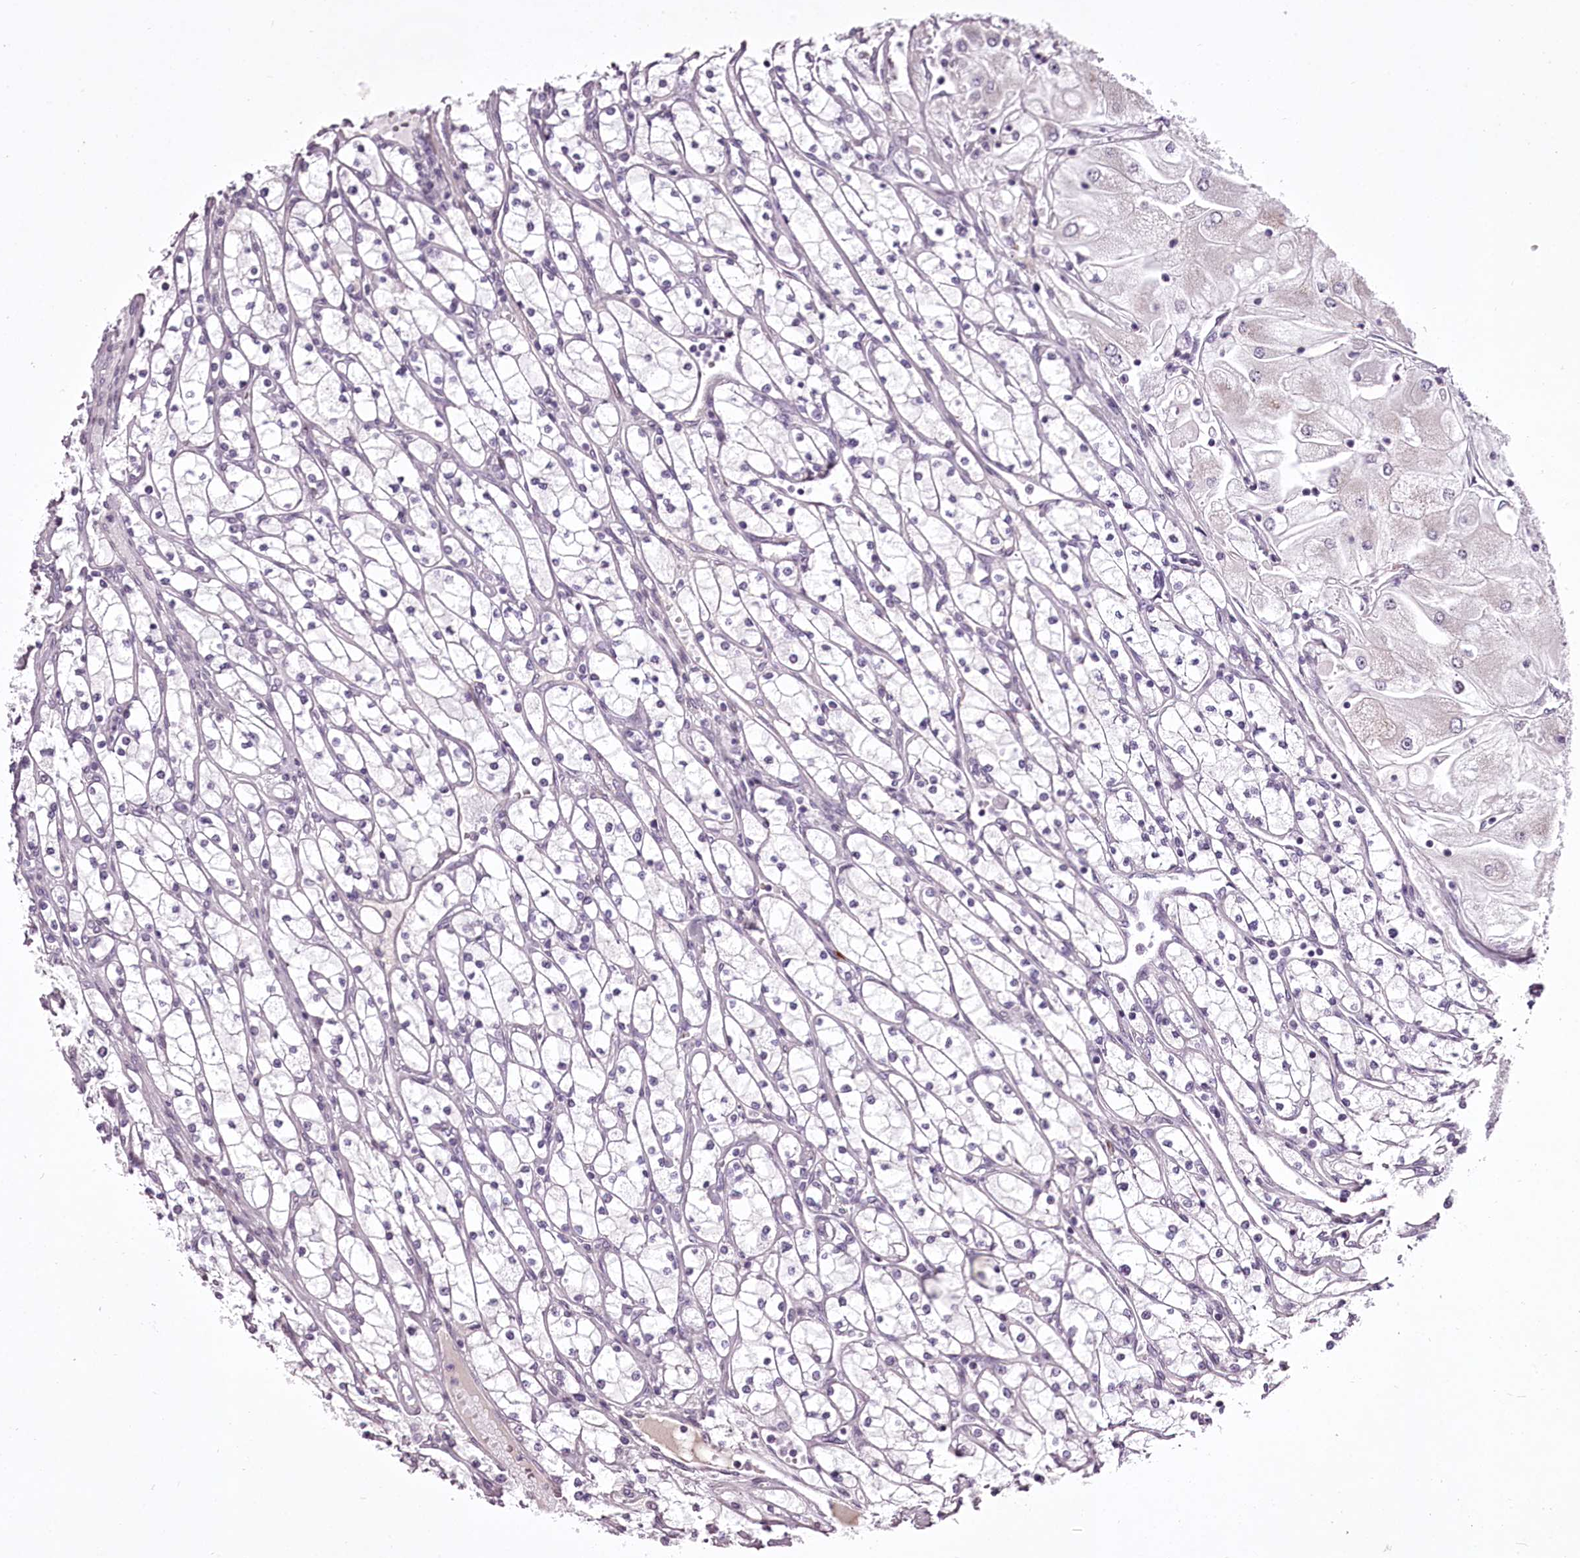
{"staining": {"intensity": "negative", "quantity": "none", "location": "none"}, "tissue": "renal cancer", "cell_type": "Tumor cells", "image_type": "cancer", "snomed": [{"axis": "morphology", "description": "Adenocarcinoma, NOS"}, {"axis": "topography", "description": "Kidney"}], "caption": "The immunohistochemistry micrograph has no significant positivity in tumor cells of renal adenocarcinoma tissue.", "gene": "C1orf56", "patient": {"sex": "male", "age": 80}}